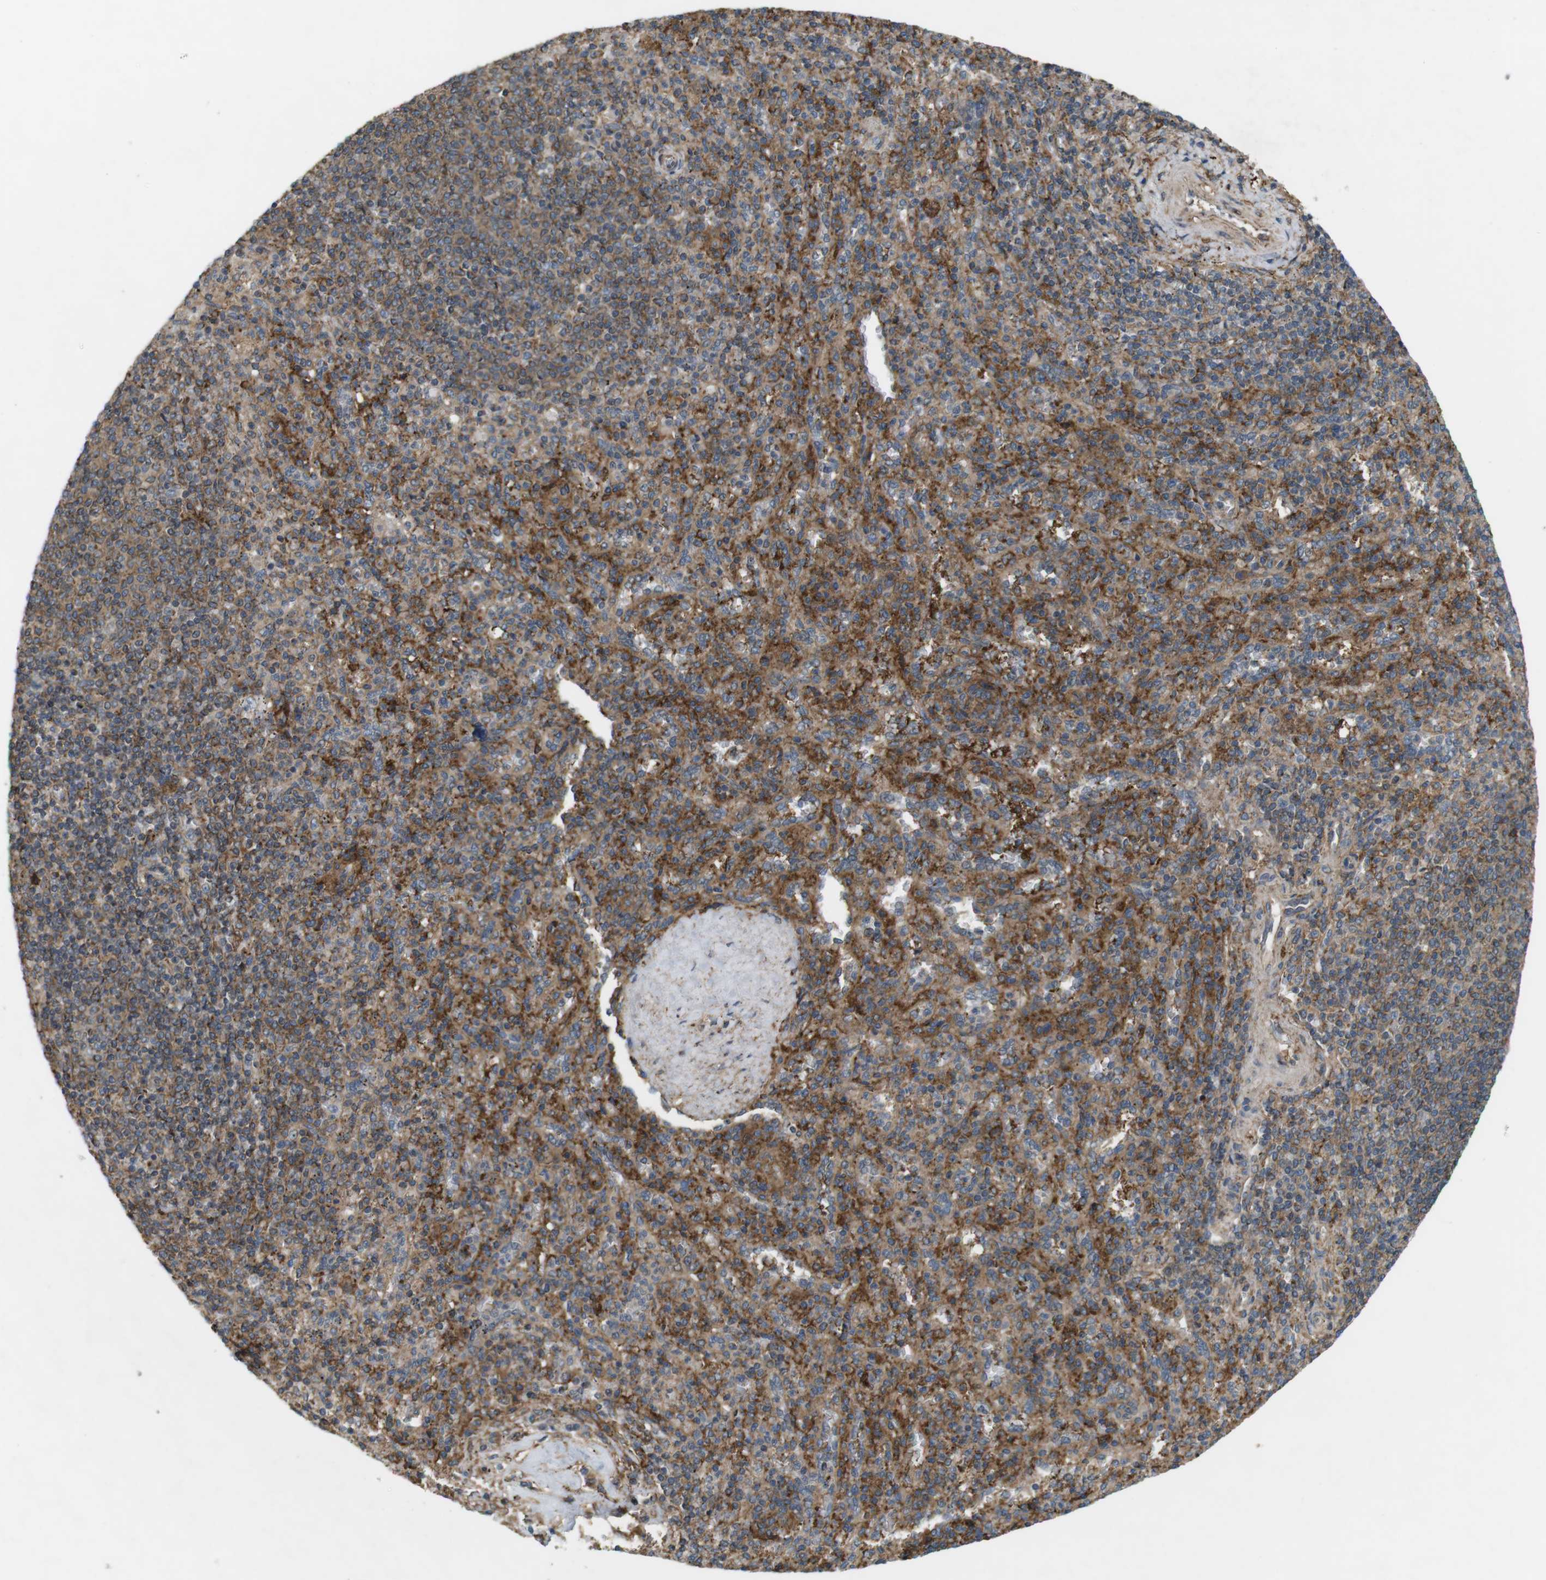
{"staining": {"intensity": "moderate", "quantity": ">75%", "location": "cytoplasmic/membranous"}, "tissue": "spleen", "cell_type": "Cells in red pulp", "image_type": "normal", "snomed": [{"axis": "morphology", "description": "Normal tissue, NOS"}, {"axis": "topography", "description": "Spleen"}], "caption": "The micrograph displays staining of unremarkable spleen, revealing moderate cytoplasmic/membranous protein expression (brown color) within cells in red pulp.", "gene": "DDAH2", "patient": {"sex": "male", "age": 36}}